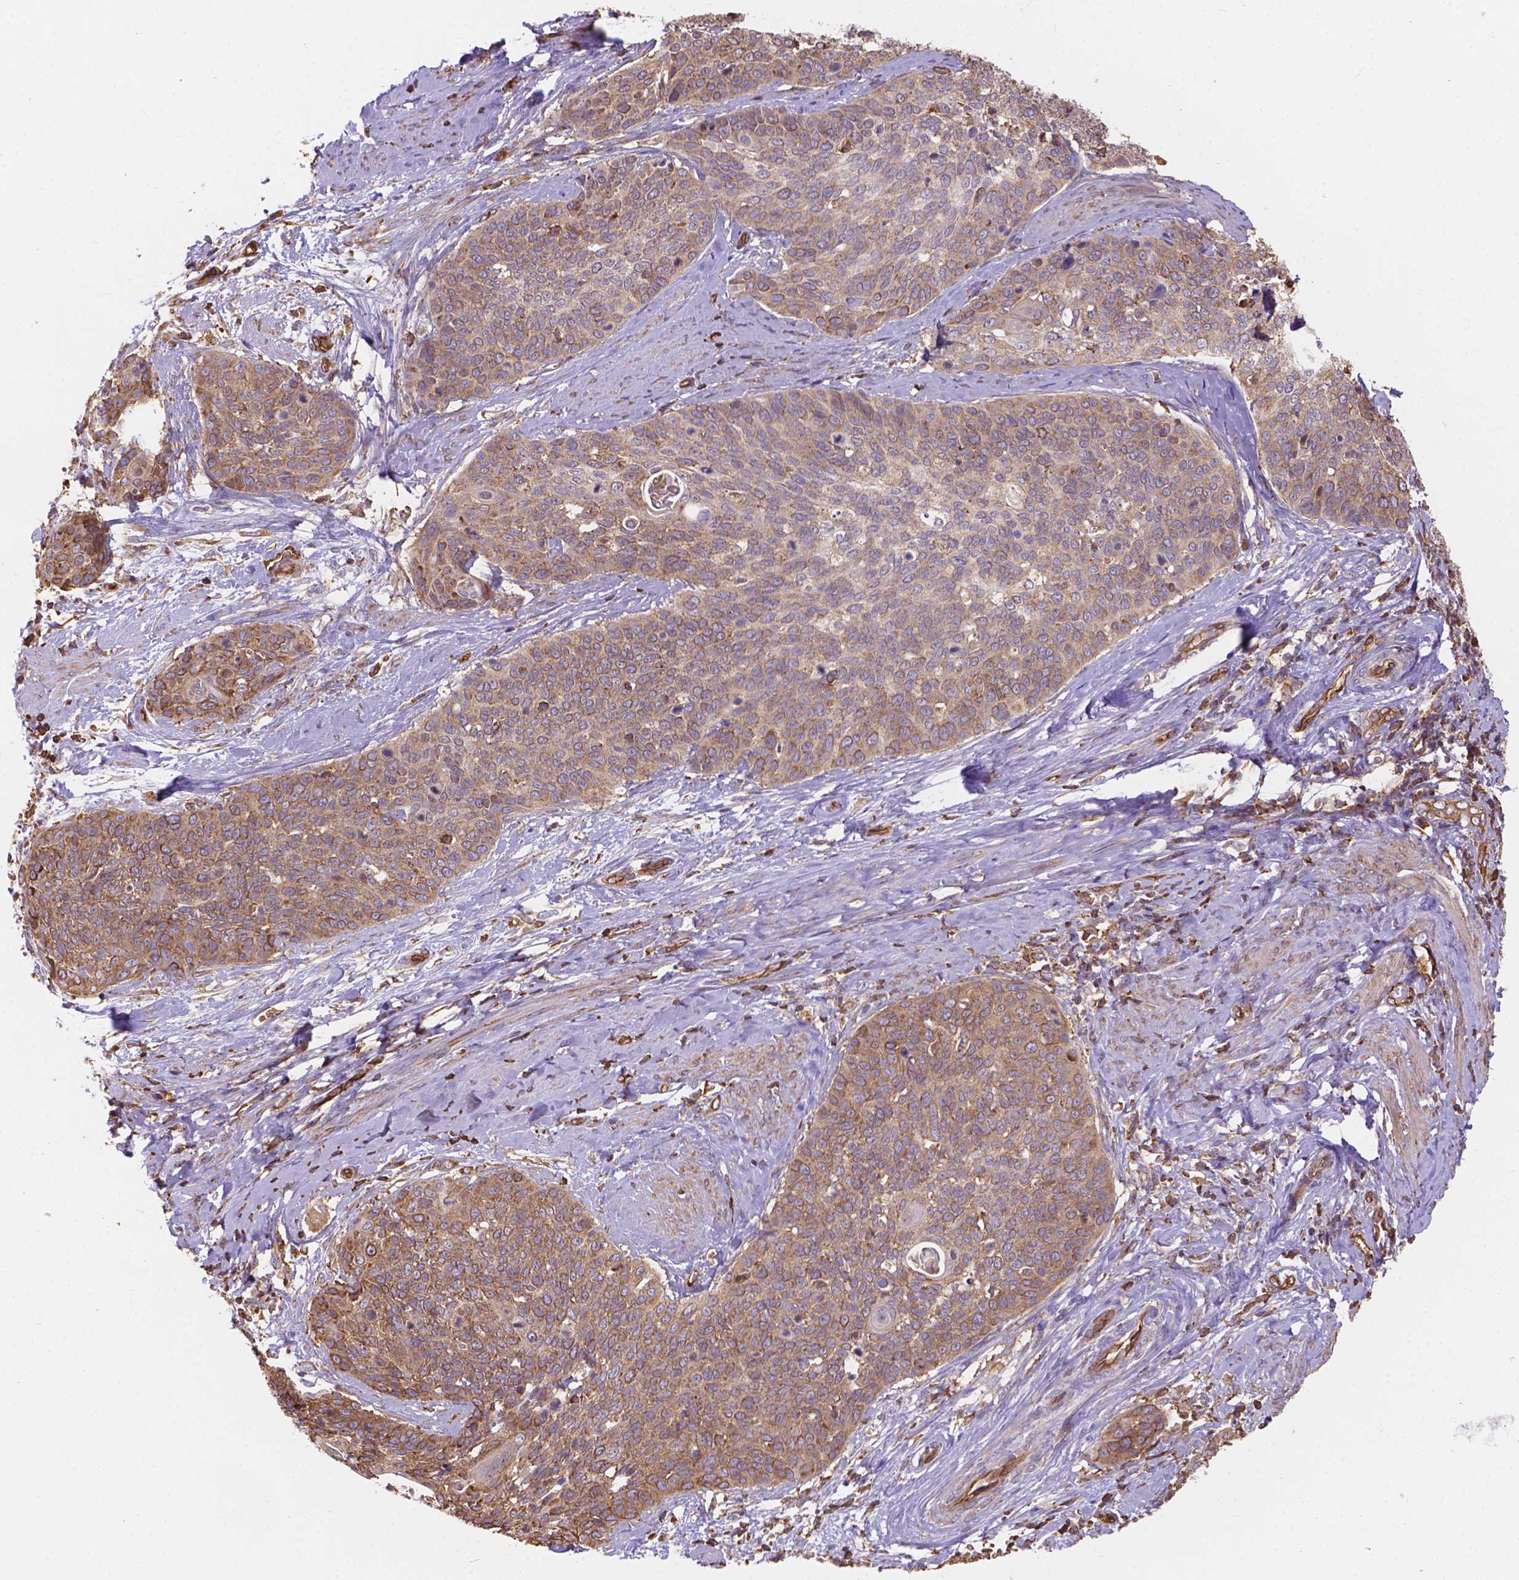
{"staining": {"intensity": "moderate", "quantity": ">75%", "location": "cytoplasmic/membranous"}, "tissue": "cervical cancer", "cell_type": "Tumor cells", "image_type": "cancer", "snomed": [{"axis": "morphology", "description": "Squamous cell carcinoma, NOS"}, {"axis": "topography", "description": "Cervix"}], "caption": "Cervical squamous cell carcinoma tissue demonstrates moderate cytoplasmic/membranous positivity in approximately >75% of tumor cells, visualized by immunohistochemistry.", "gene": "DMWD", "patient": {"sex": "female", "age": 69}}